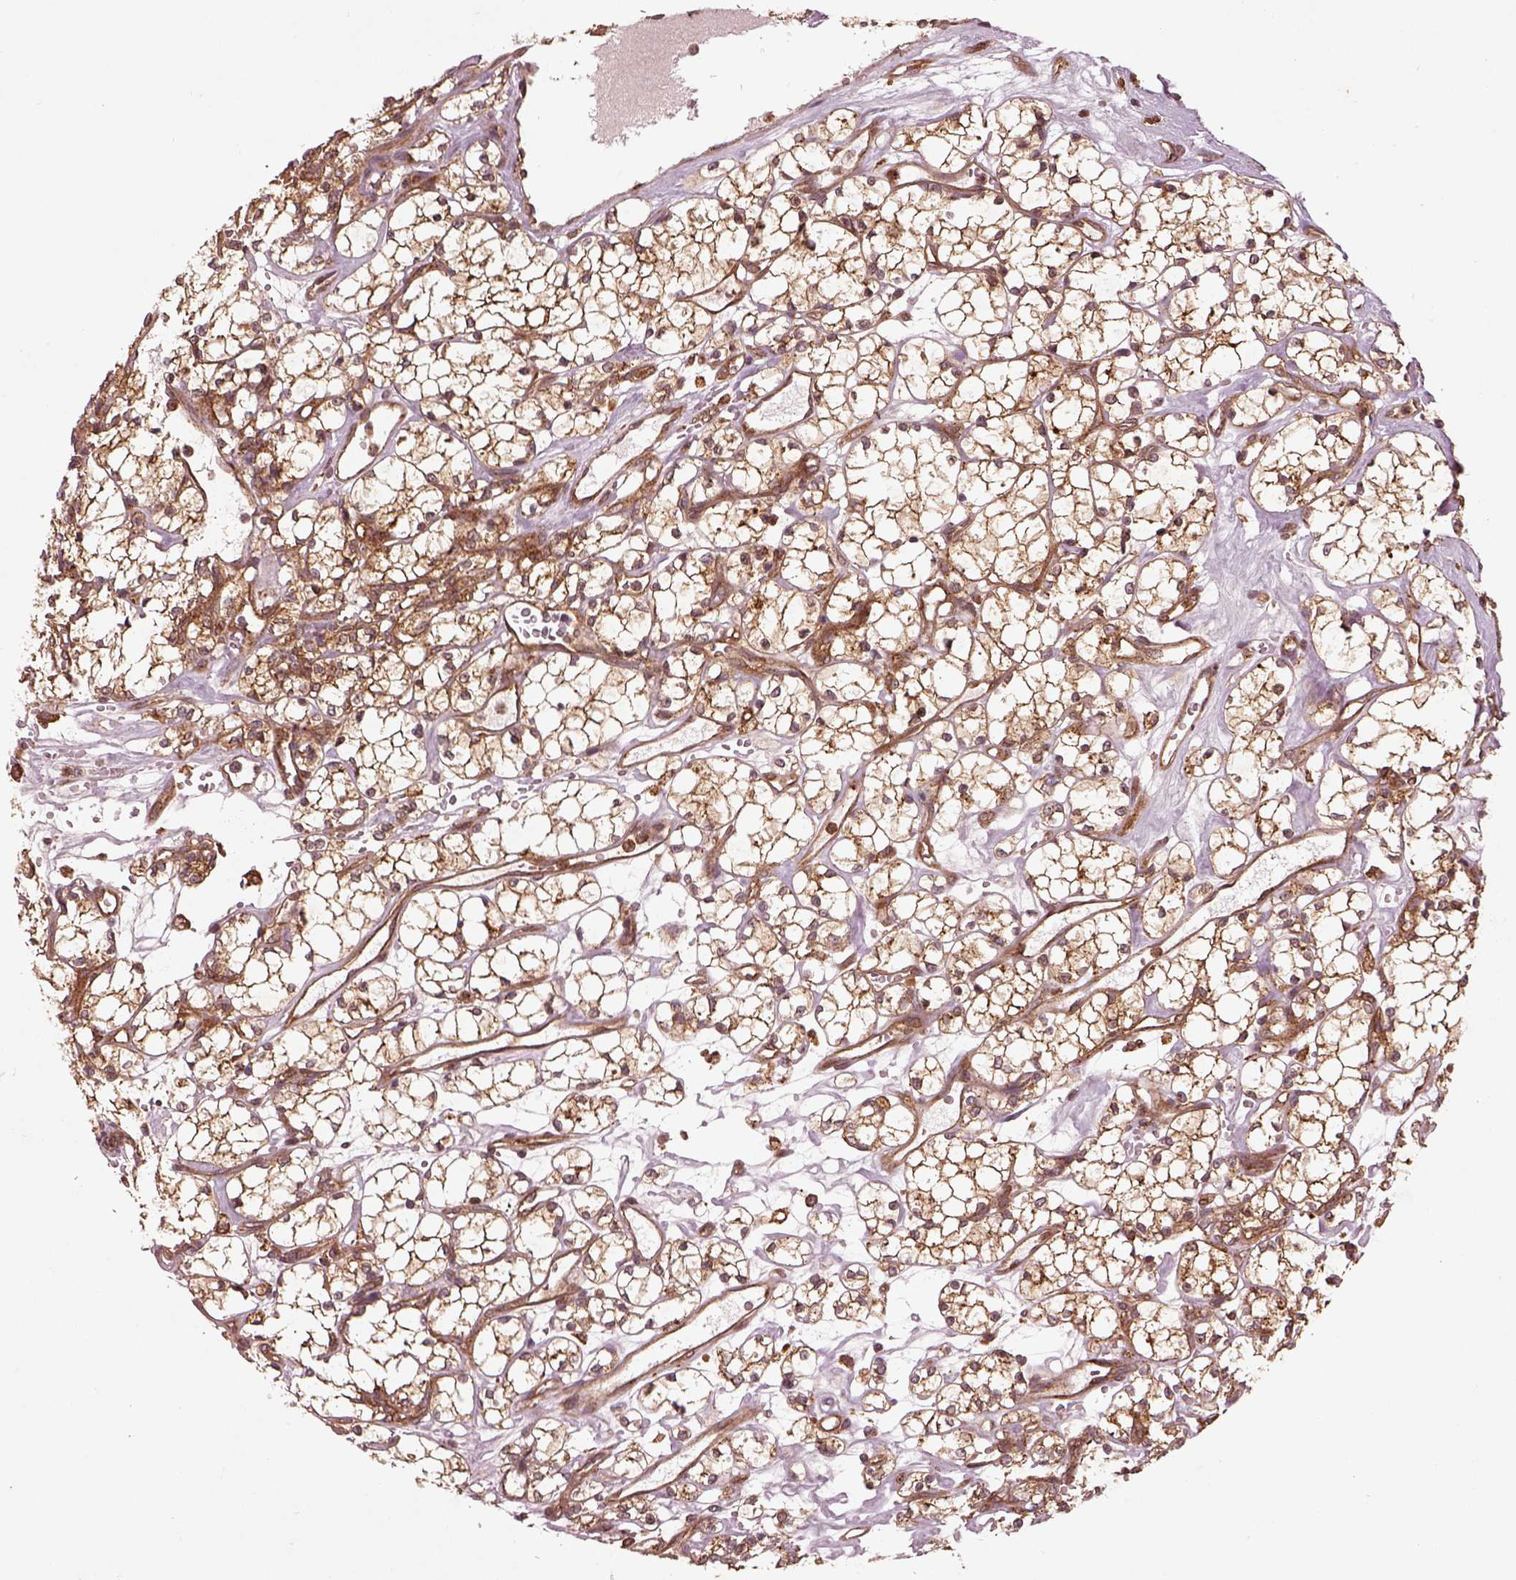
{"staining": {"intensity": "strong", "quantity": "25%-75%", "location": "cytoplasmic/membranous"}, "tissue": "renal cancer", "cell_type": "Tumor cells", "image_type": "cancer", "snomed": [{"axis": "morphology", "description": "Adenocarcinoma, NOS"}, {"axis": "topography", "description": "Kidney"}], "caption": "Protein staining by IHC displays strong cytoplasmic/membranous staining in about 25%-75% of tumor cells in renal cancer (adenocarcinoma).", "gene": "WASHC2A", "patient": {"sex": "female", "age": 69}}